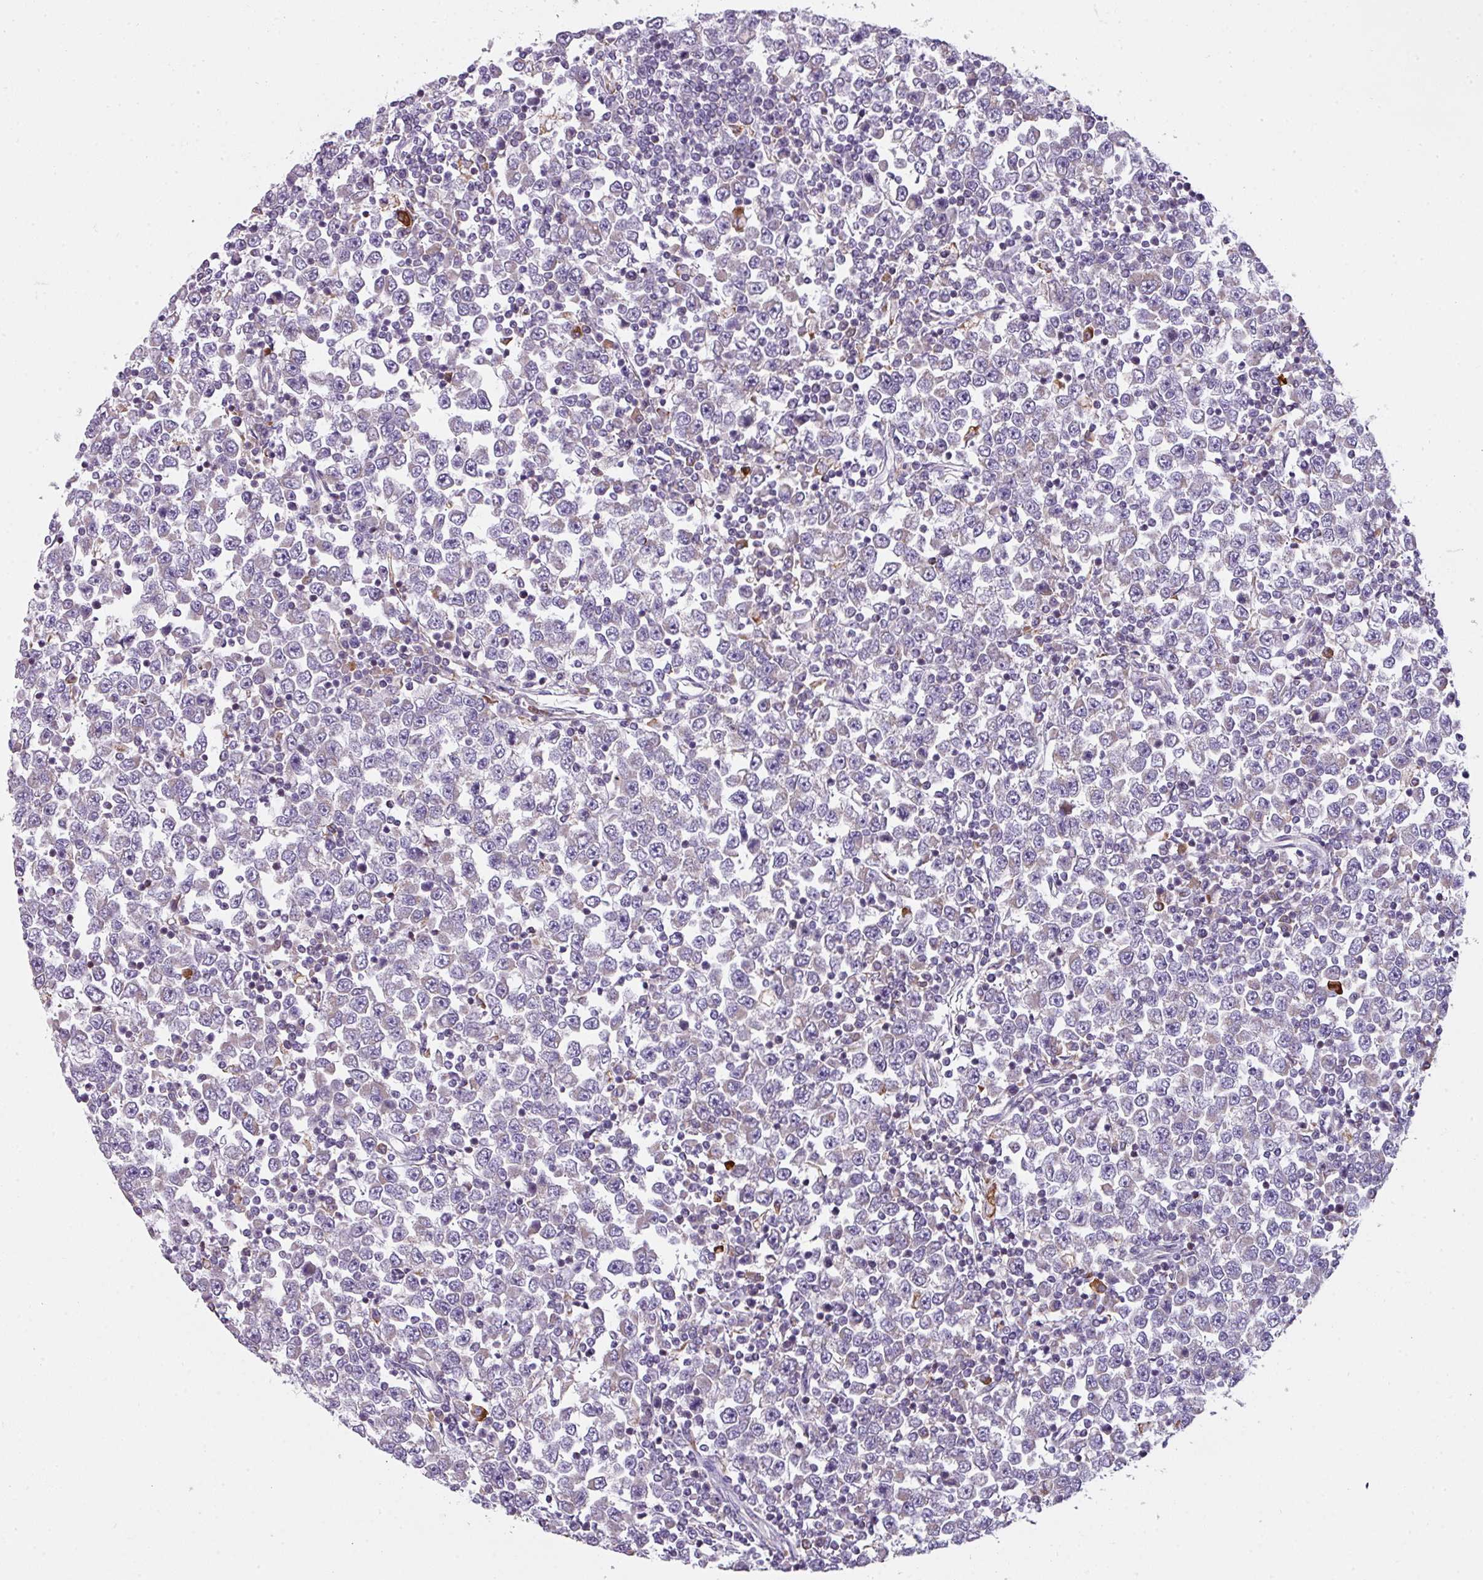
{"staining": {"intensity": "negative", "quantity": "none", "location": "none"}, "tissue": "testis cancer", "cell_type": "Tumor cells", "image_type": "cancer", "snomed": [{"axis": "morphology", "description": "Seminoma, NOS"}, {"axis": "topography", "description": "Testis"}], "caption": "Immunohistochemical staining of testis cancer (seminoma) displays no significant staining in tumor cells.", "gene": "C2orf68", "patient": {"sex": "male", "age": 65}}